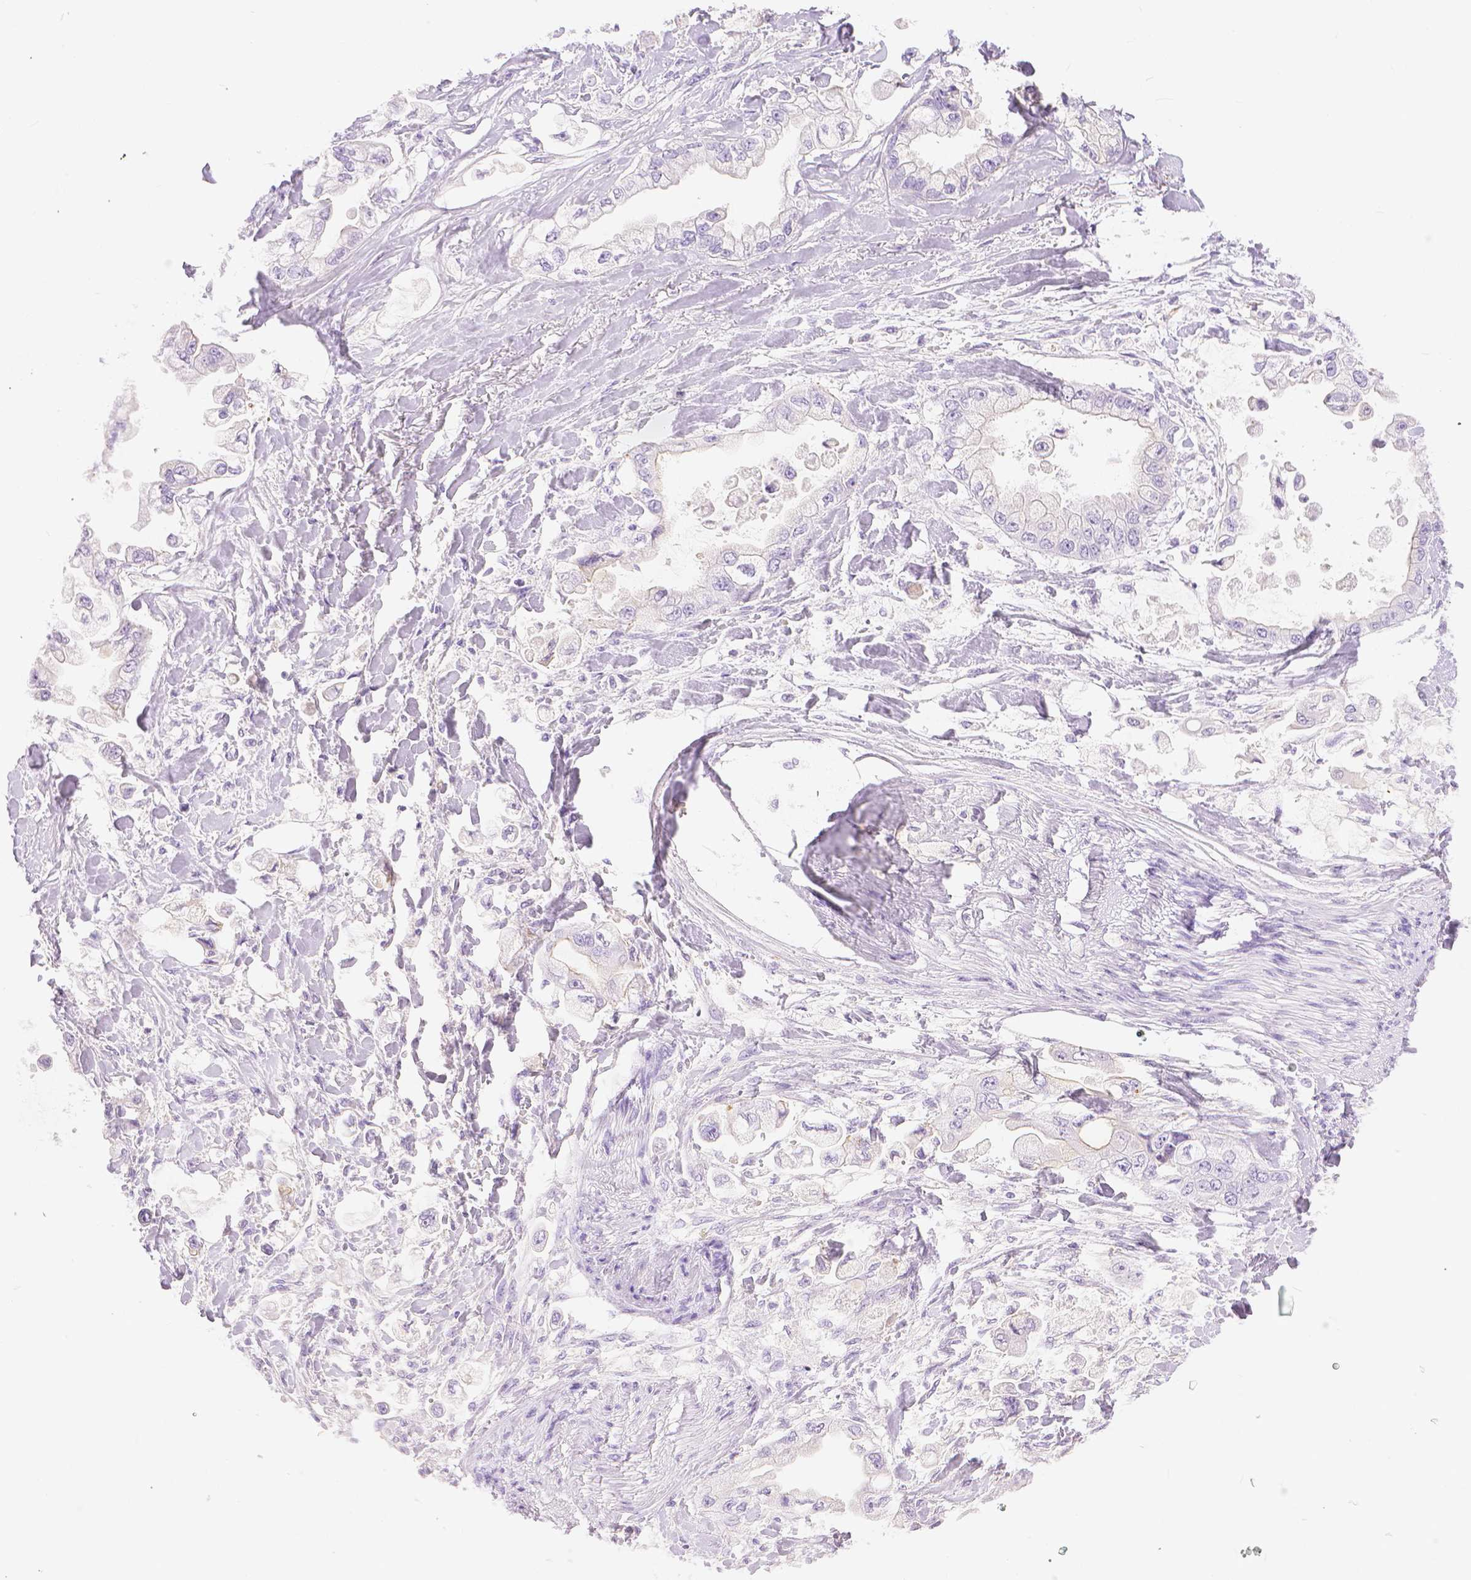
{"staining": {"intensity": "negative", "quantity": "none", "location": "none"}, "tissue": "stomach cancer", "cell_type": "Tumor cells", "image_type": "cancer", "snomed": [{"axis": "morphology", "description": "Adenocarcinoma, NOS"}, {"axis": "topography", "description": "Stomach"}], "caption": "Stomach adenocarcinoma stained for a protein using IHC demonstrates no staining tumor cells.", "gene": "SLC27A5", "patient": {"sex": "male", "age": 62}}